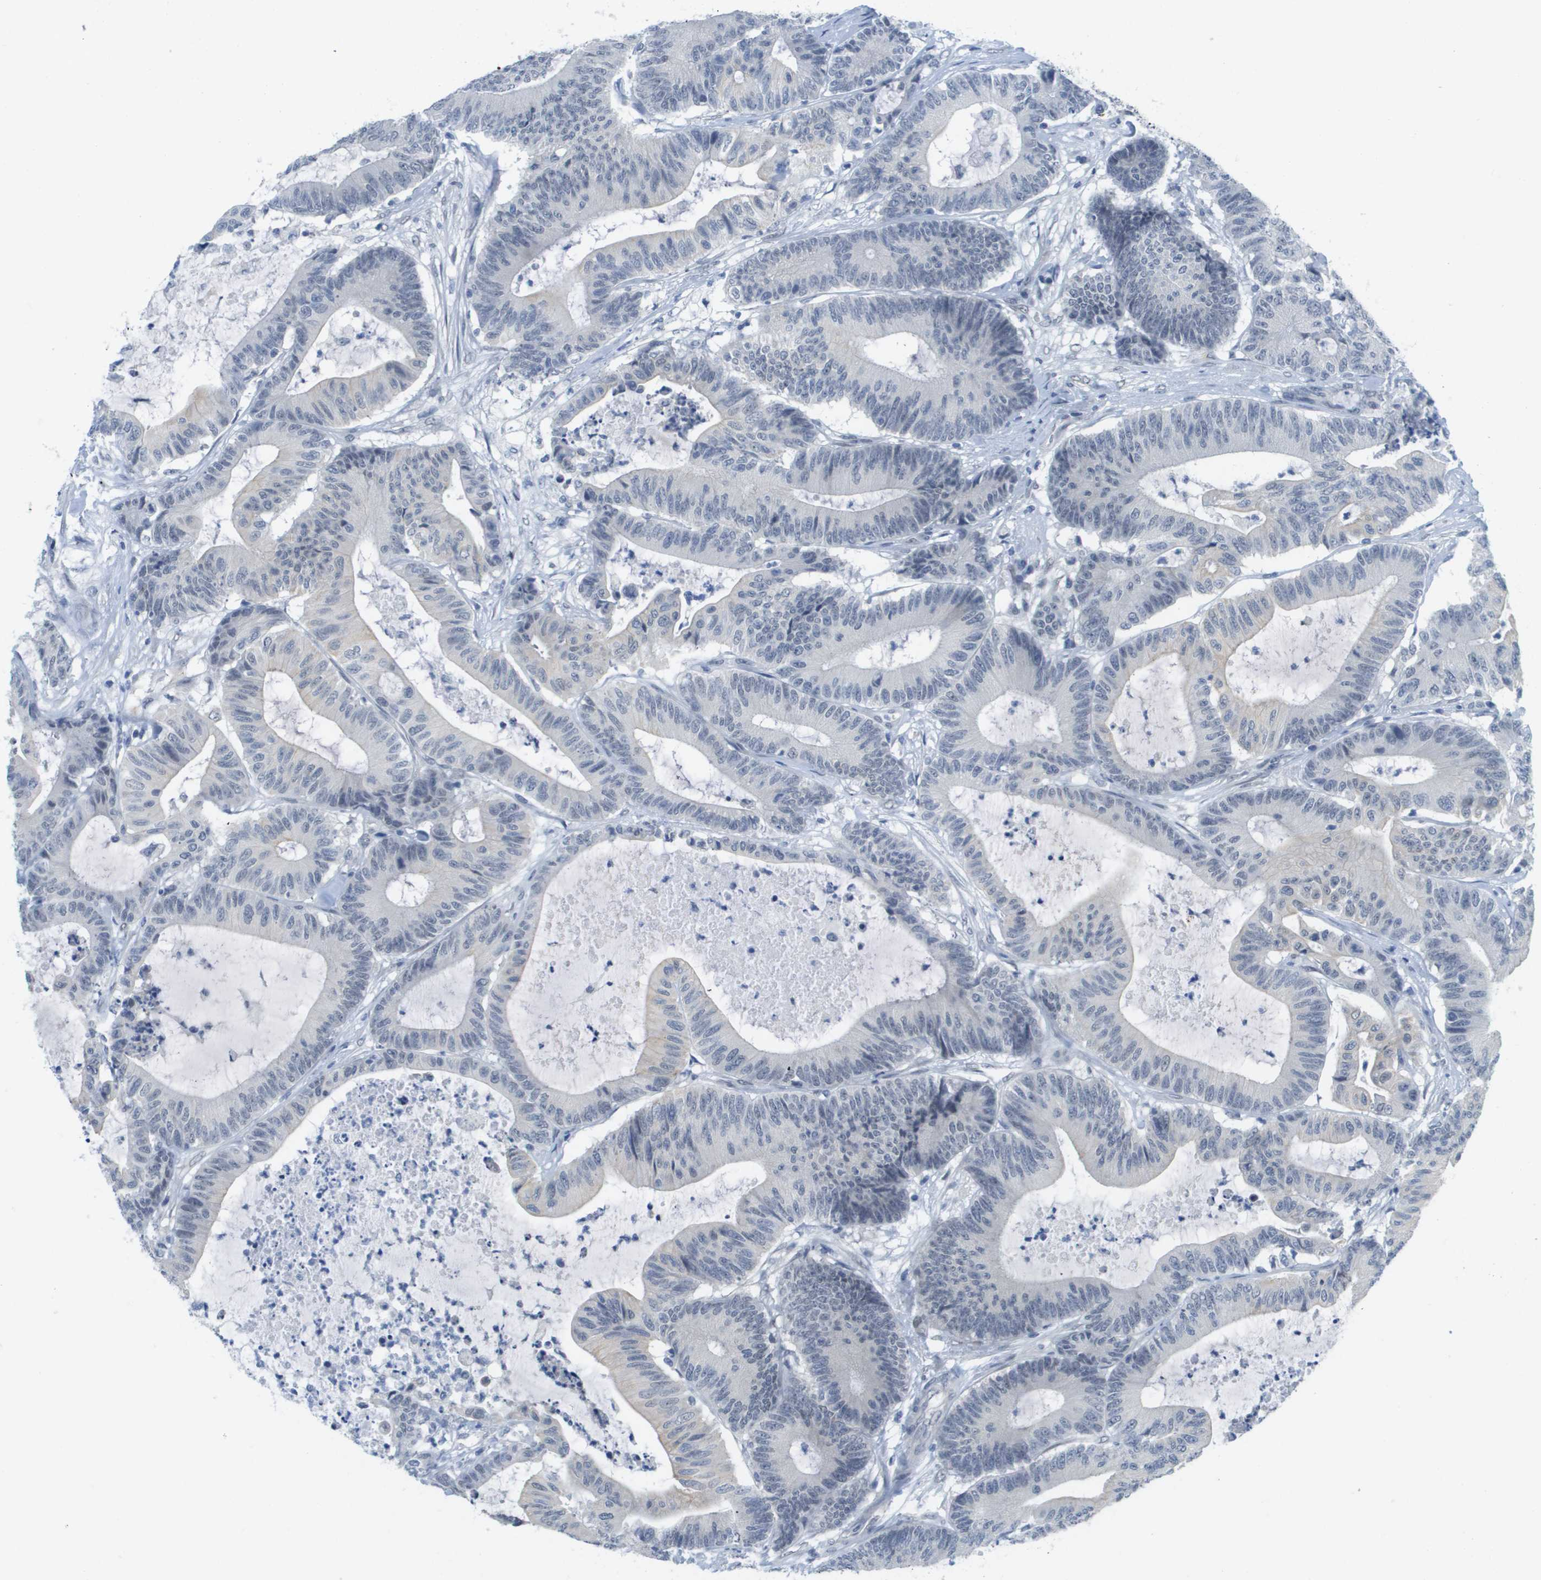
{"staining": {"intensity": "negative", "quantity": "none", "location": "none"}, "tissue": "colorectal cancer", "cell_type": "Tumor cells", "image_type": "cancer", "snomed": [{"axis": "morphology", "description": "Adenocarcinoma, NOS"}, {"axis": "topography", "description": "Colon"}], "caption": "An IHC image of colorectal adenocarcinoma is shown. There is no staining in tumor cells of colorectal adenocarcinoma.", "gene": "ARID1B", "patient": {"sex": "female", "age": 84}}